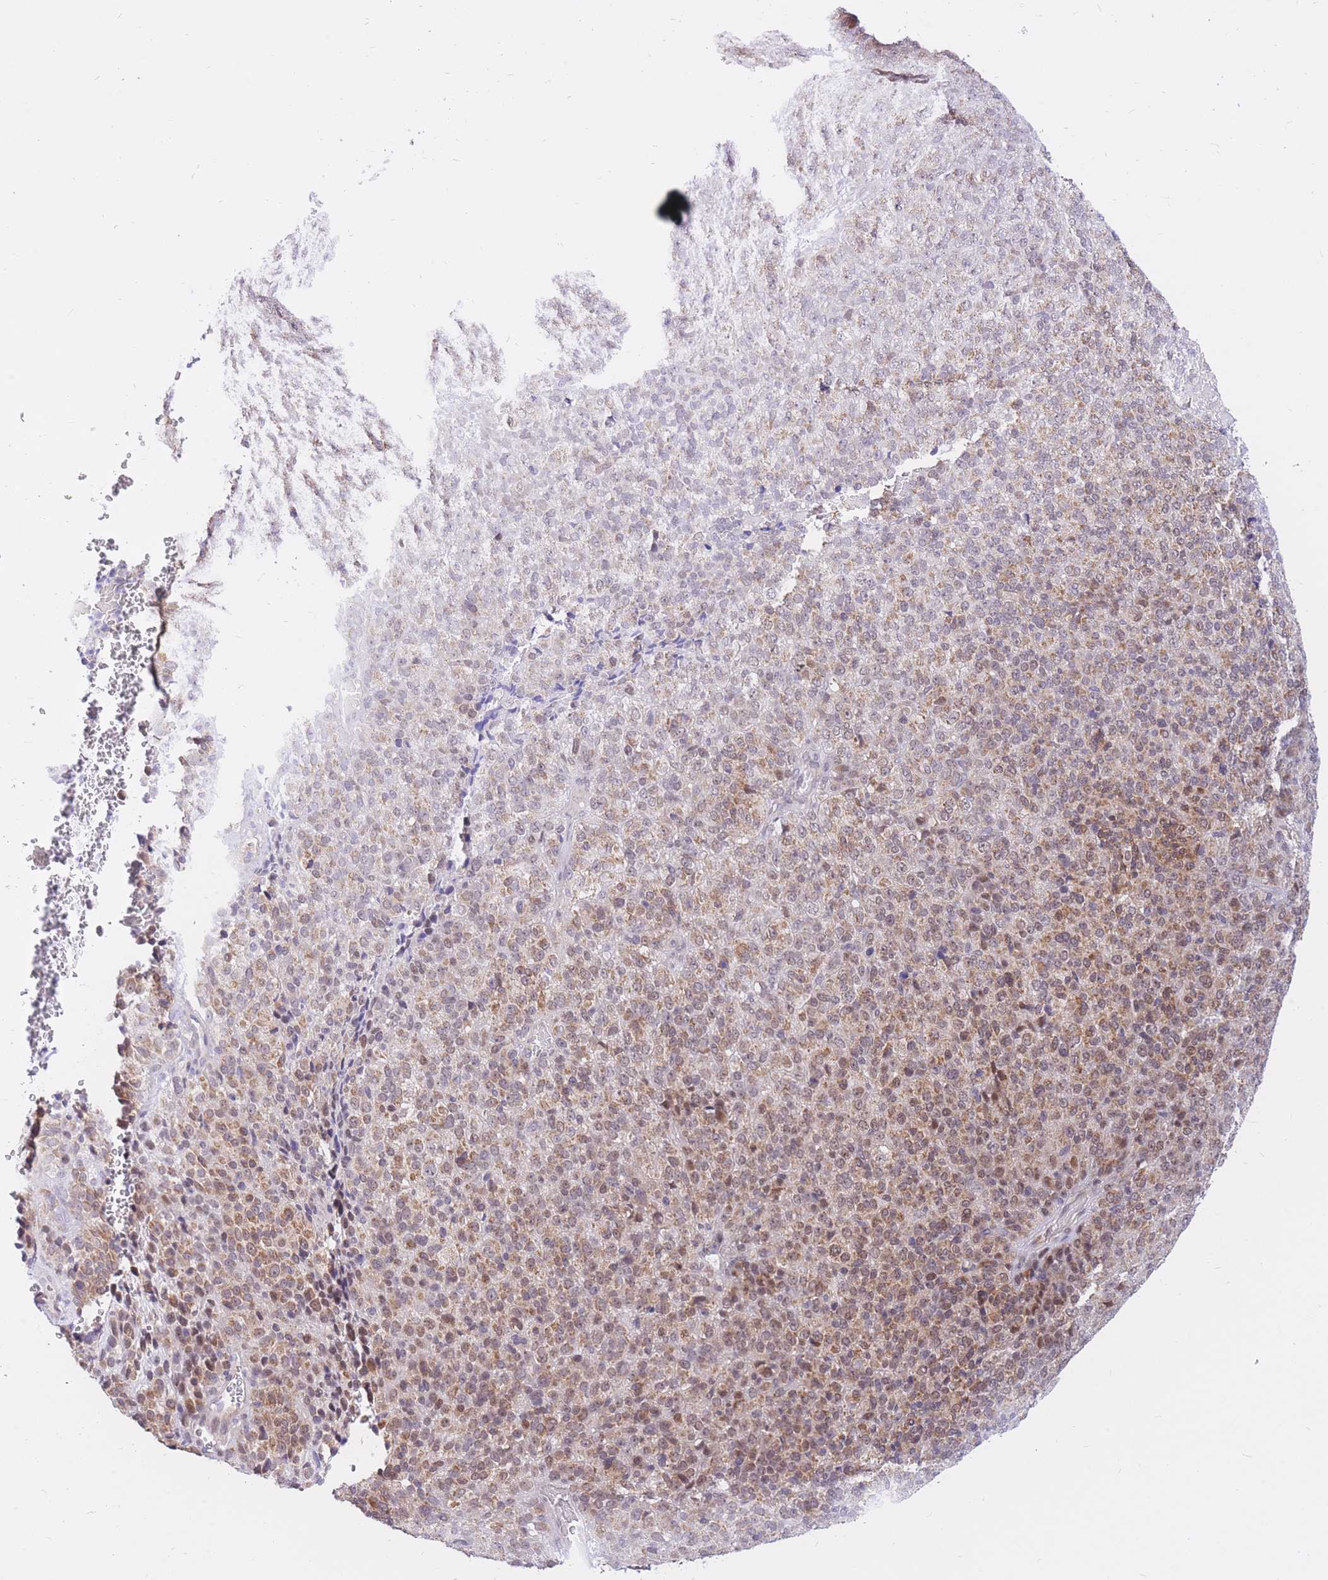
{"staining": {"intensity": "moderate", "quantity": "25%-75%", "location": "cytoplasmic/membranous,nuclear"}, "tissue": "melanoma", "cell_type": "Tumor cells", "image_type": "cancer", "snomed": [{"axis": "morphology", "description": "Malignant melanoma, Metastatic site"}, {"axis": "topography", "description": "Brain"}], "caption": "Tumor cells reveal medium levels of moderate cytoplasmic/membranous and nuclear positivity in about 25%-75% of cells in melanoma.", "gene": "MINDY2", "patient": {"sex": "female", "age": 56}}